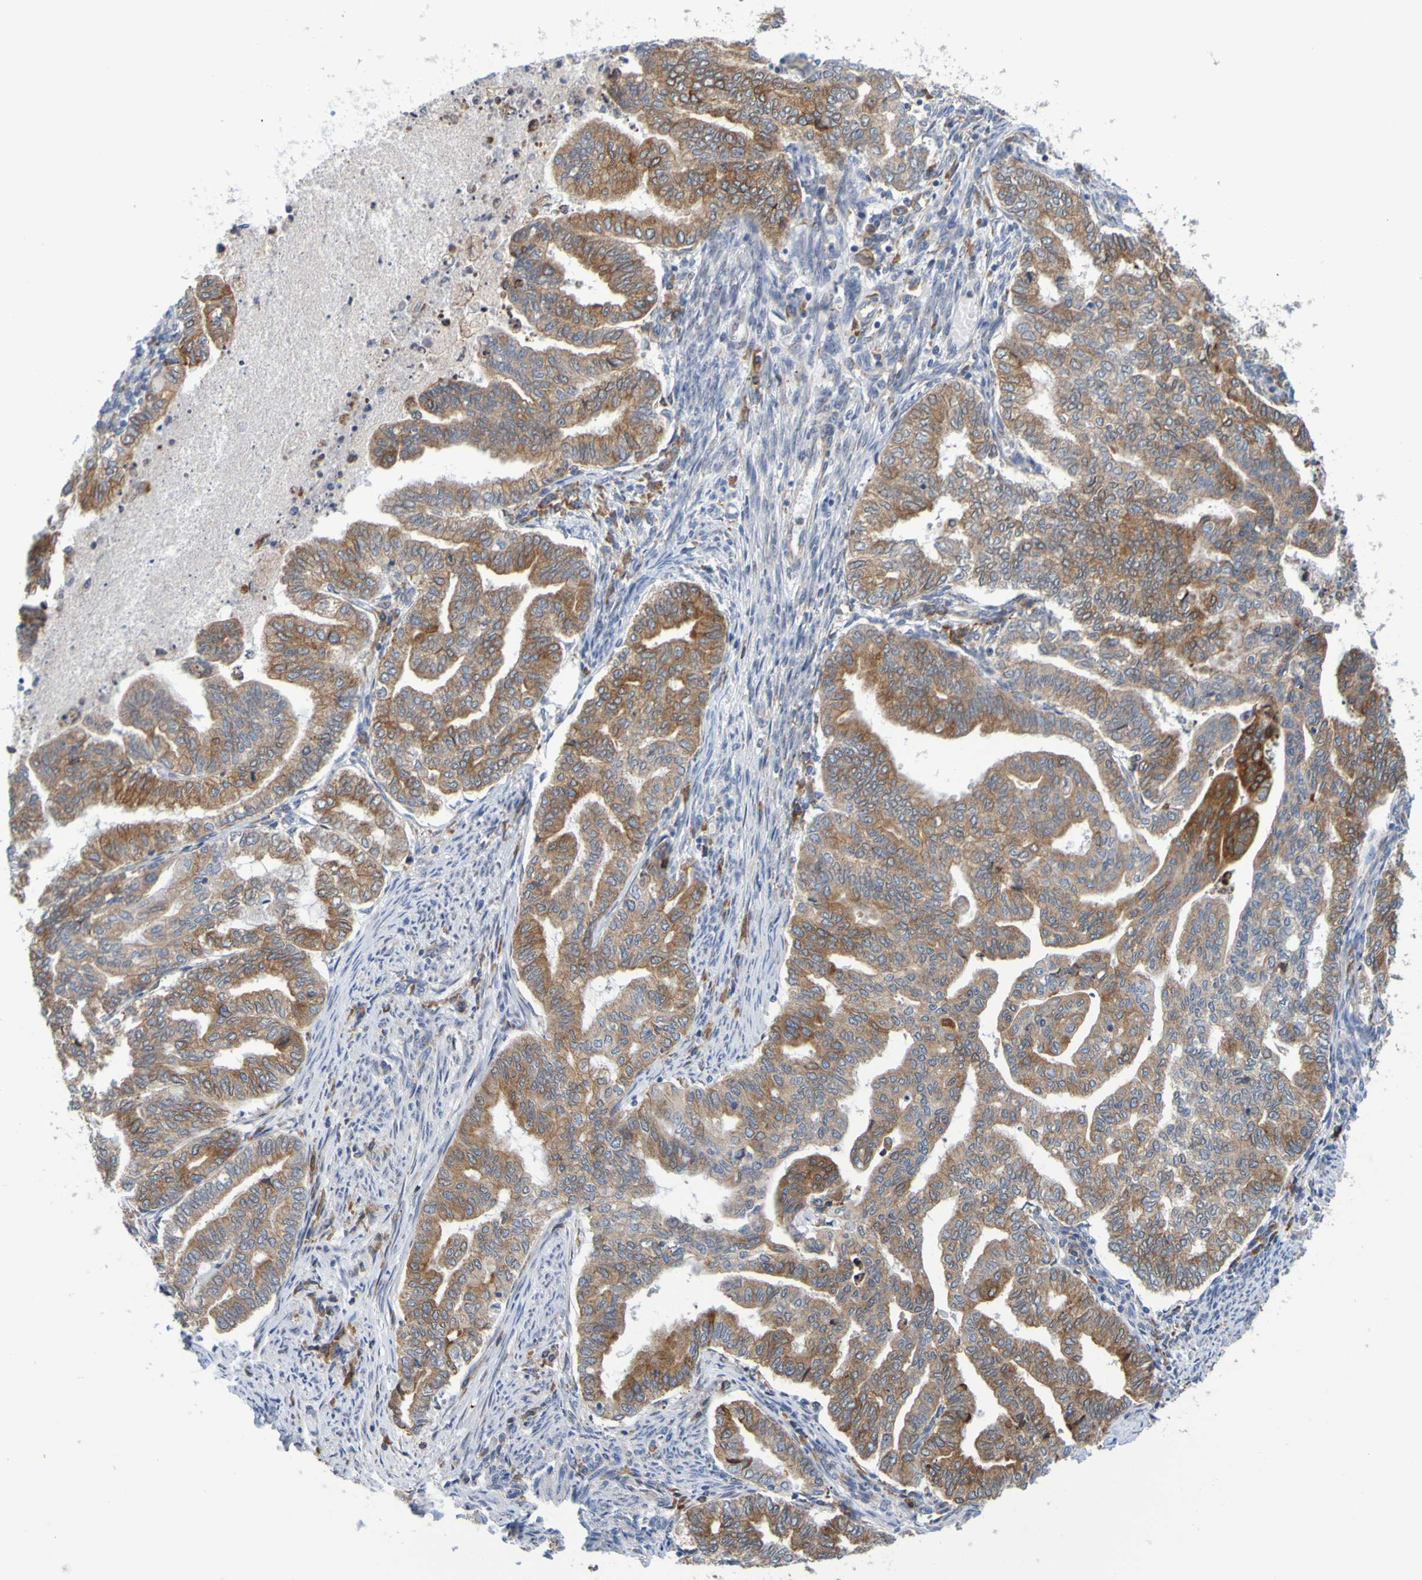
{"staining": {"intensity": "strong", "quantity": "25%-75%", "location": "cytoplasmic/membranous"}, "tissue": "endometrial cancer", "cell_type": "Tumor cells", "image_type": "cancer", "snomed": [{"axis": "morphology", "description": "Adenocarcinoma, NOS"}, {"axis": "topography", "description": "Endometrium"}], "caption": "Protein staining by immunohistochemistry shows strong cytoplasmic/membranous staining in approximately 25%-75% of tumor cells in adenocarcinoma (endometrial).", "gene": "SIL1", "patient": {"sex": "female", "age": 79}}